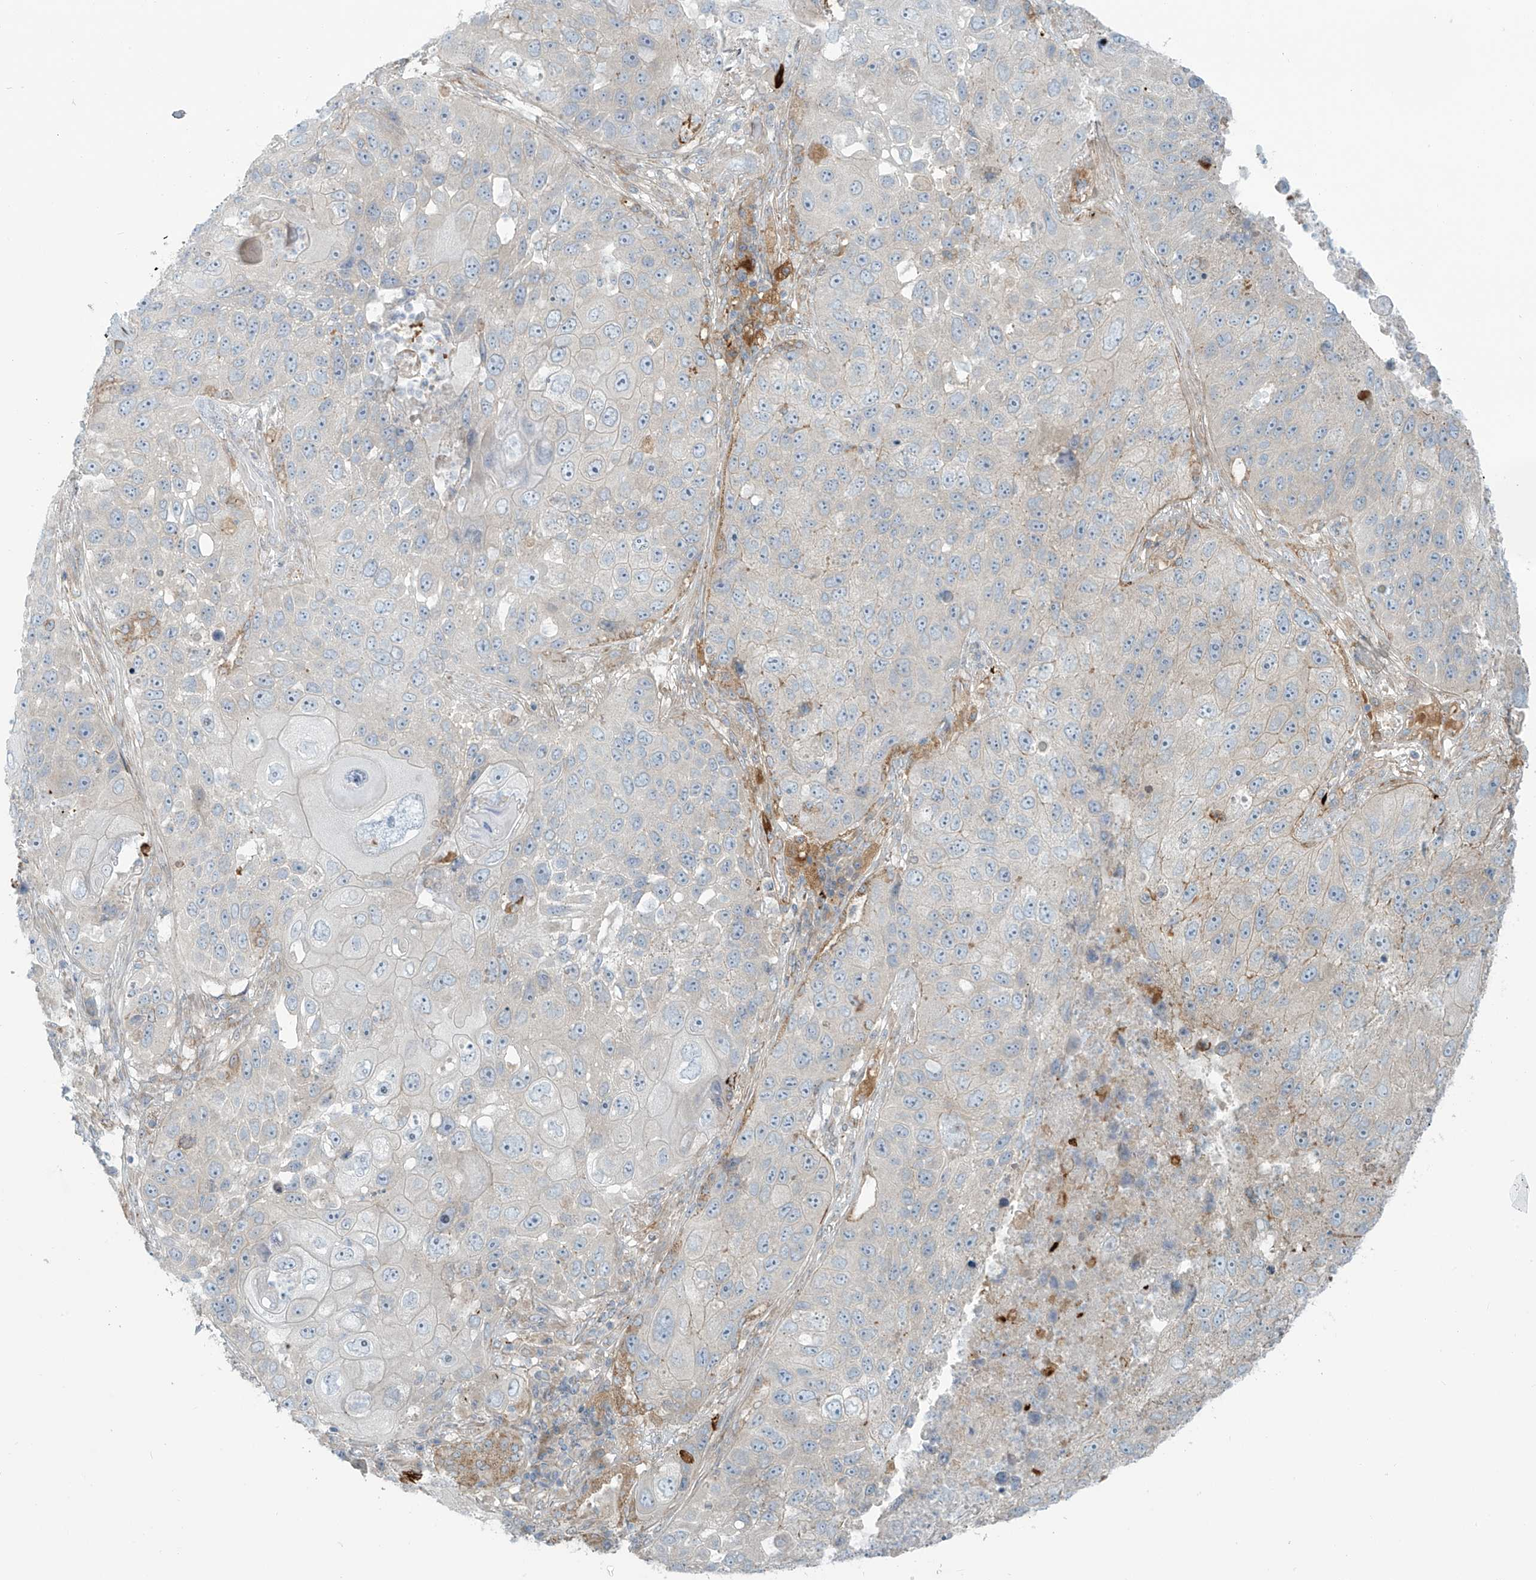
{"staining": {"intensity": "negative", "quantity": "none", "location": "none"}, "tissue": "lung cancer", "cell_type": "Tumor cells", "image_type": "cancer", "snomed": [{"axis": "morphology", "description": "Squamous cell carcinoma, NOS"}, {"axis": "topography", "description": "Lung"}], "caption": "Immunohistochemistry (IHC) image of lung squamous cell carcinoma stained for a protein (brown), which exhibits no staining in tumor cells. The staining was performed using DAB (3,3'-diaminobenzidine) to visualize the protein expression in brown, while the nuclei were stained in blue with hematoxylin (Magnification: 20x).", "gene": "LZTS3", "patient": {"sex": "male", "age": 61}}